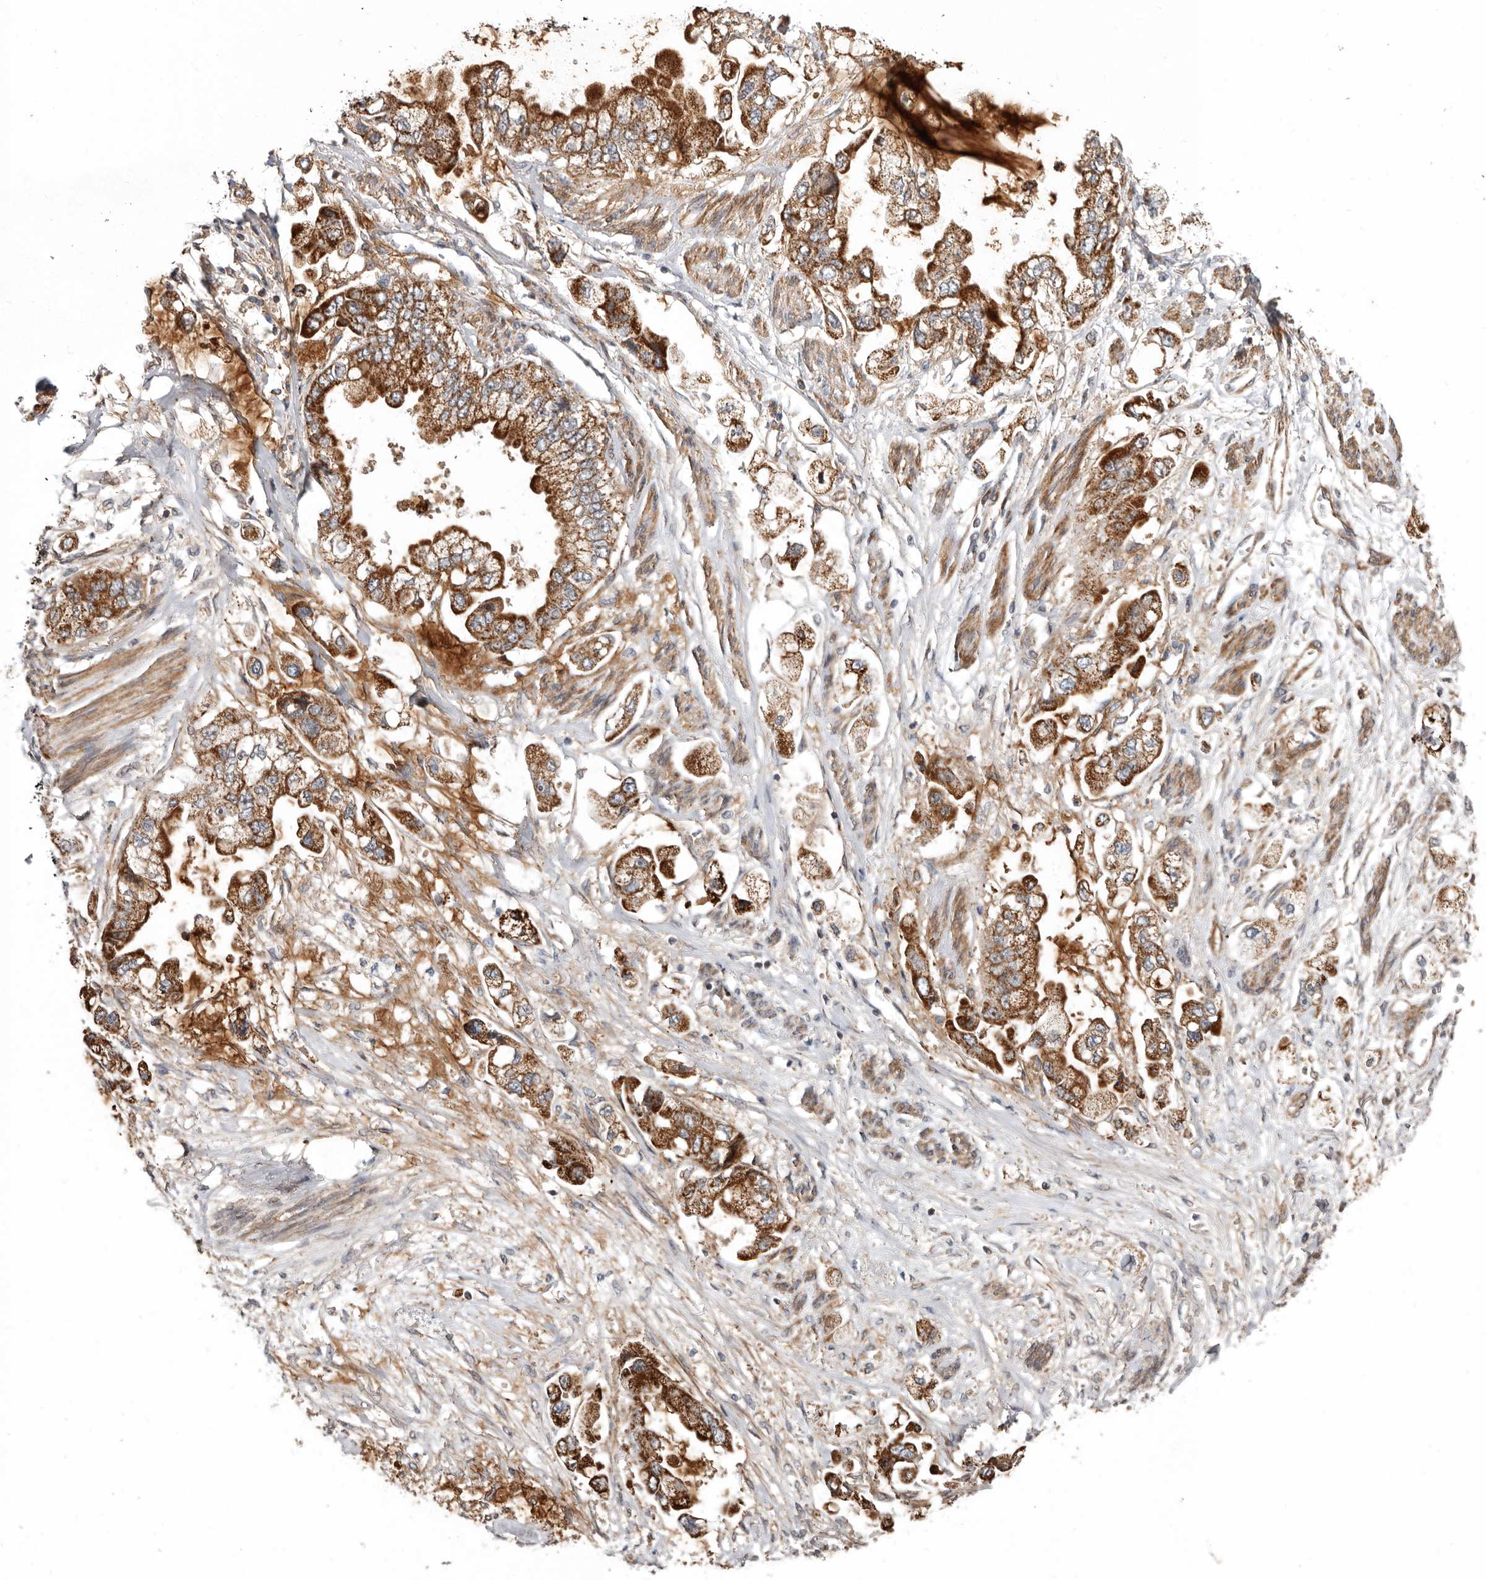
{"staining": {"intensity": "strong", "quantity": ">75%", "location": "cytoplasmic/membranous"}, "tissue": "stomach cancer", "cell_type": "Tumor cells", "image_type": "cancer", "snomed": [{"axis": "morphology", "description": "Adenocarcinoma, NOS"}, {"axis": "topography", "description": "Stomach"}], "caption": "Tumor cells demonstrate strong cytoplasmic/membranous staining in about >75% of cells in stomach adenocarcinoma. The protein is shown in brown color, while the nuclei are stained blue.", "gene": "PROKR1", "patient": {"sex": "male", "age": 62}}